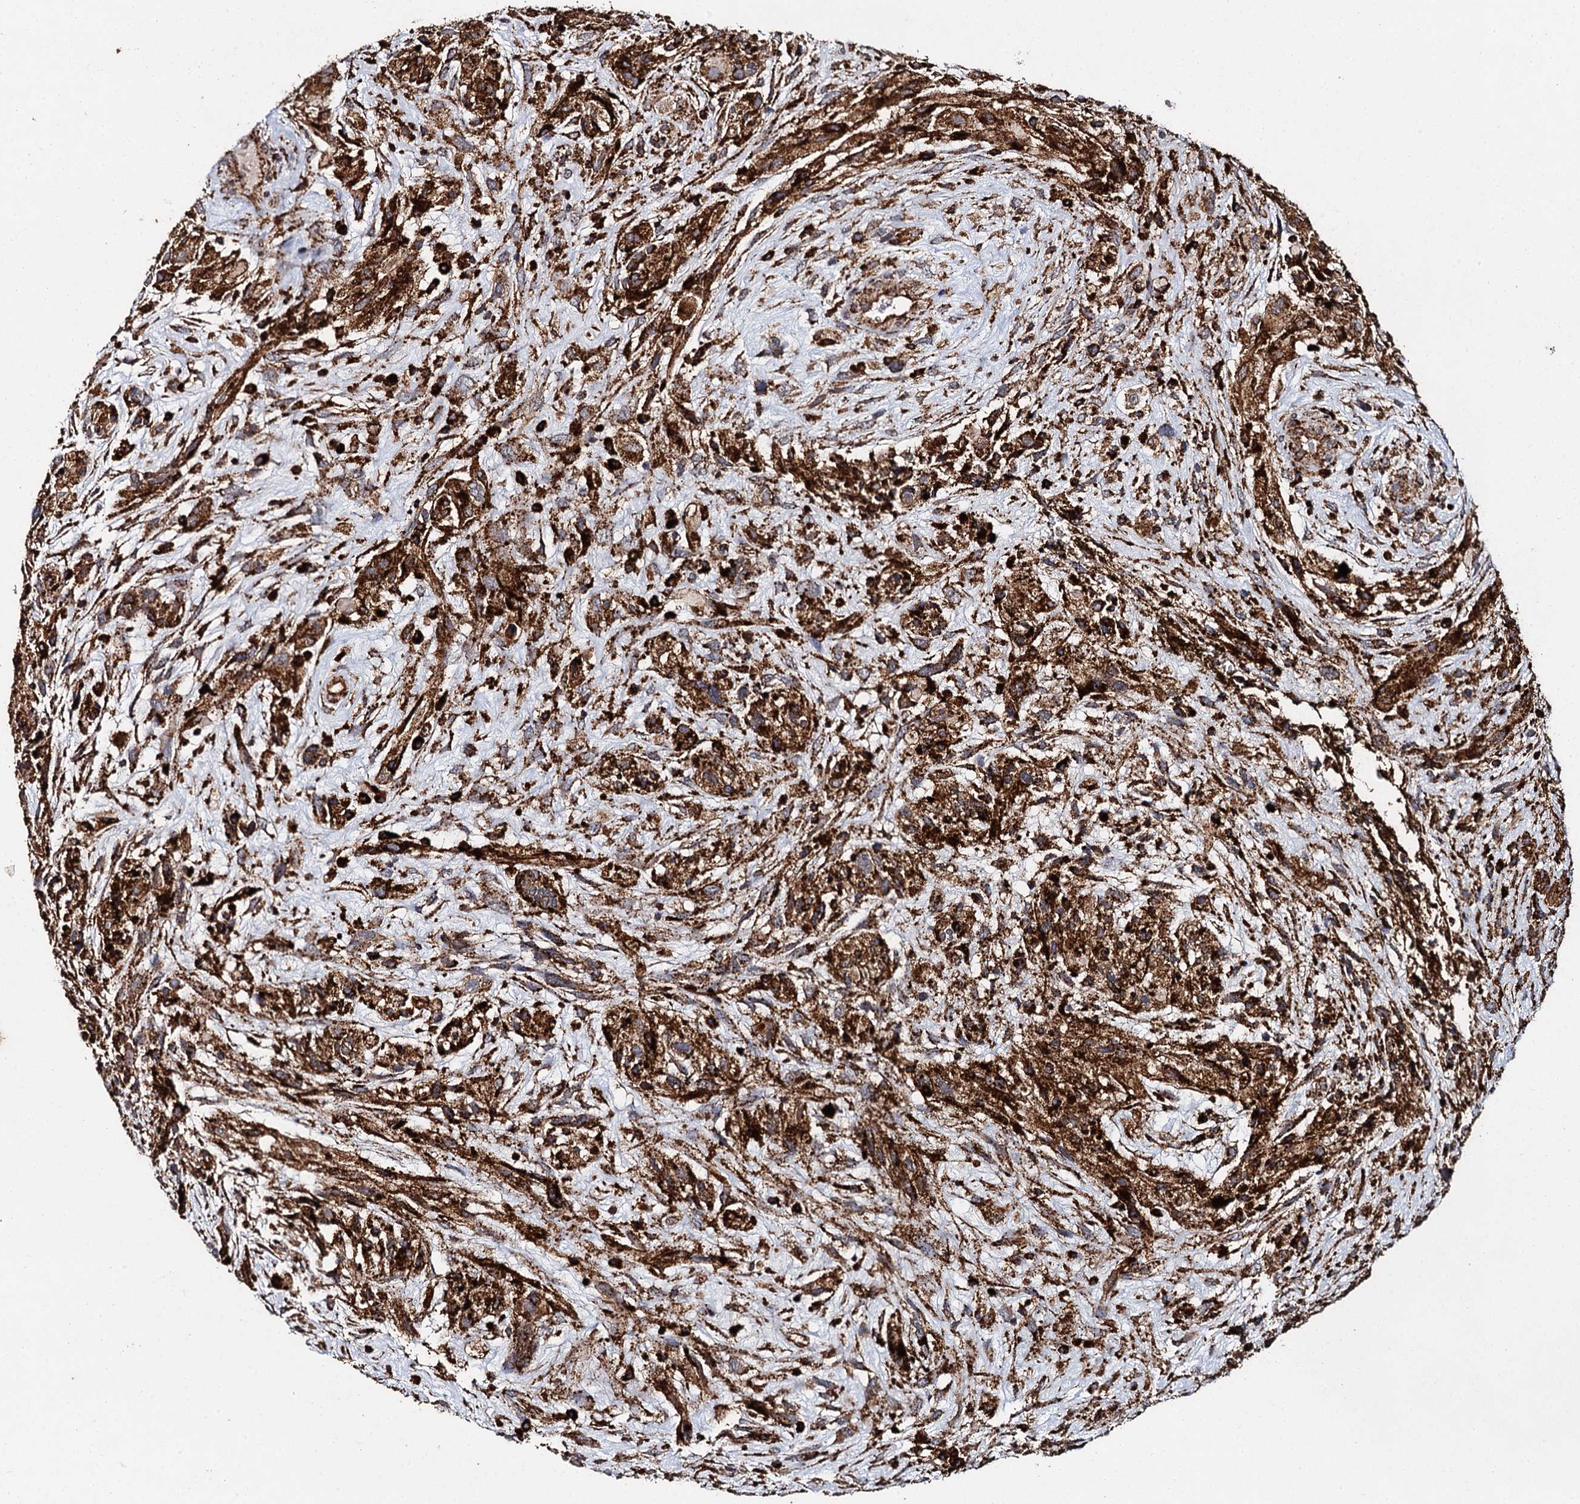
{"staining": {"intensity": "strong", "quantity": ">75%", "location": "cytoplasmic/membranous"}, "tissue": "glioma", "cell_type": "Tumor cells", "image_type": "cancer", "snomed": [{"axis": "morphology", "description": "Glioma, malignant, High grade"}, {"axis": "topography", "description": "Brain"}], "caption": "There is high levels of strong cytoplasmic/membranous expression in tumor cells of malignant high-grade glioma, as demonstrated by immunohistochemical staining (brown color).", "gene": "GBA1", "patient": {"sex": "male", "age": 61}}